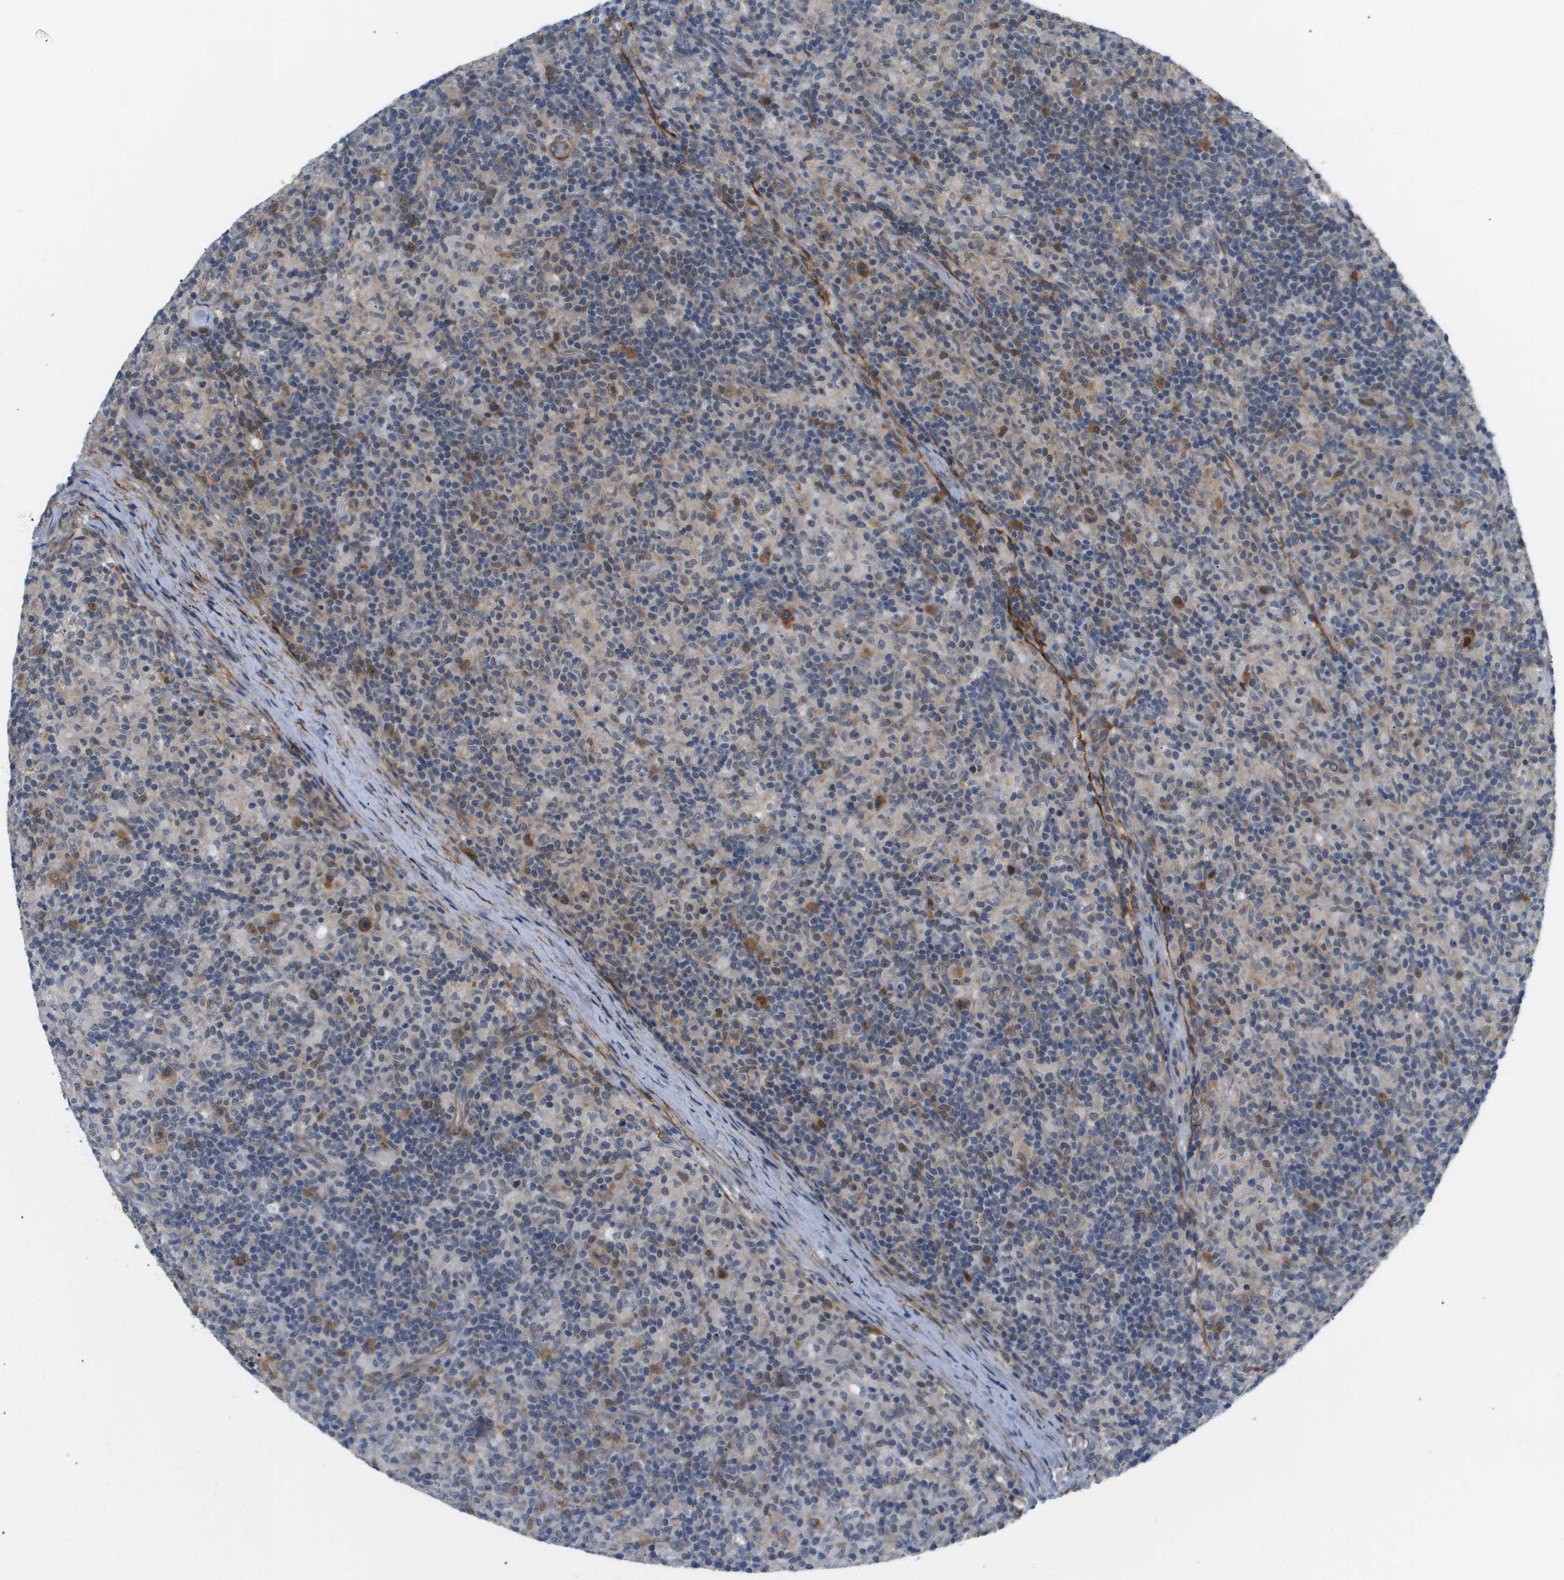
{"staining": {"intensity": "moderate", "quantity": "25%-75%", "location": "cytoplasmic/membranous"}, "tissue": "lymphoma", "cell_type": "Tumor cells", "image_type": "cancer", "snomed": [{"axis": "morphology", "description": "Hodgkin's disease, NOS"}, {"axis": "topography", "description": "Lymph node"}], "caption": "Immunohistochemistry (IHC) (DAB (3,3'-diaminobenzidine)) staining of human lymphoma reveals moderate cytoplasmic/membranous protein expression in approximately 25%-75% of tumor cells.", "gene": "OTUD5", "patient": {"sex": "male", "age": 70}}